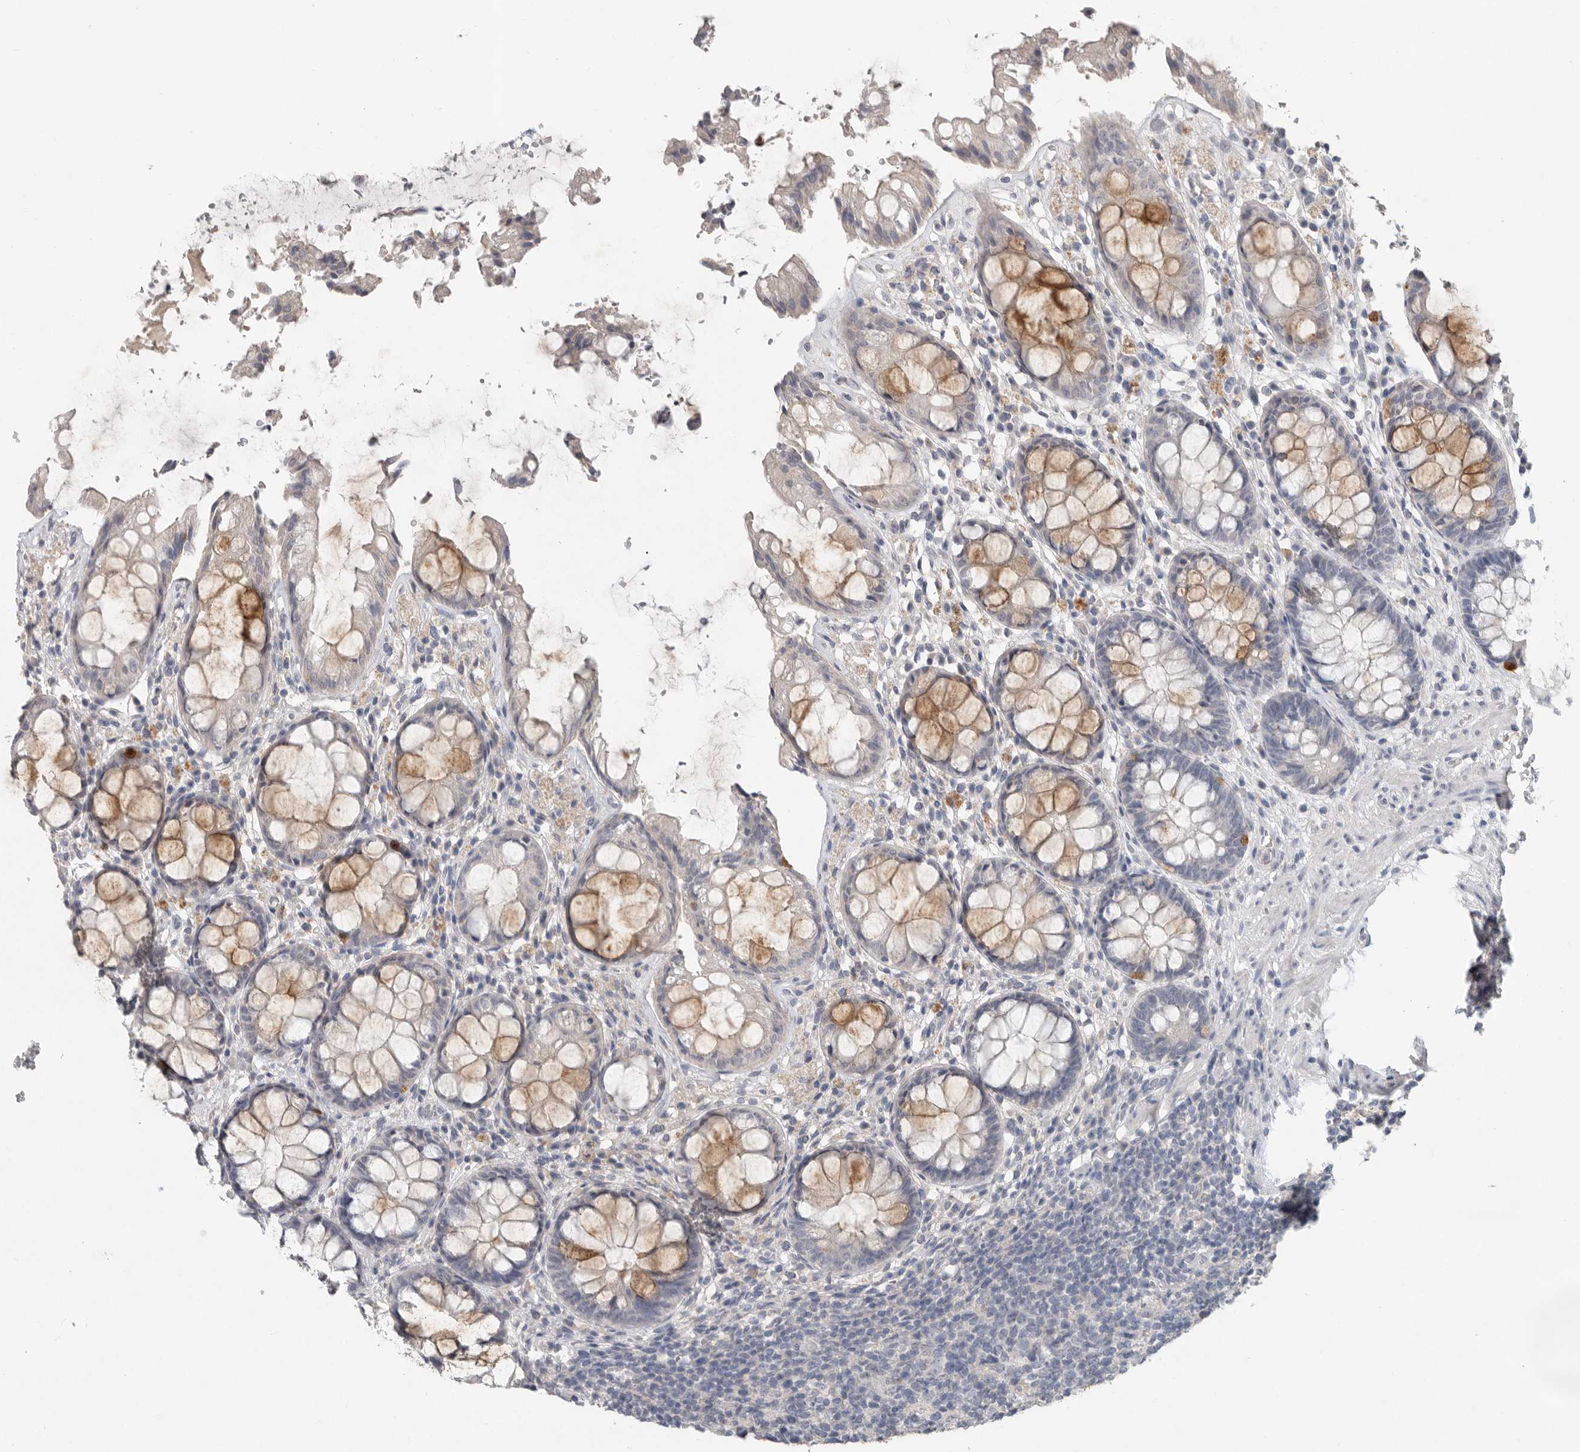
{"staining": {"intensity": "strong", "quantity": "25%-75%", "location": "cytoplasmic/membranous"}, "tissue": "rectum", "cell_type": "Glandular cells", "image_type": "normal", "snomed": [{"axis": "morphology", "description": "Normal tissue, NOS"}, {"axis": "topography", "description": "Rectum"}], "caption": "Human rectum stained with a brown dye demonstrates strong cytoplasmic/membranous positive positivity in approximately 25%-75% of glandular cells.", "gene": "REG4", "patient": {"sex": "male", "age": 64}}